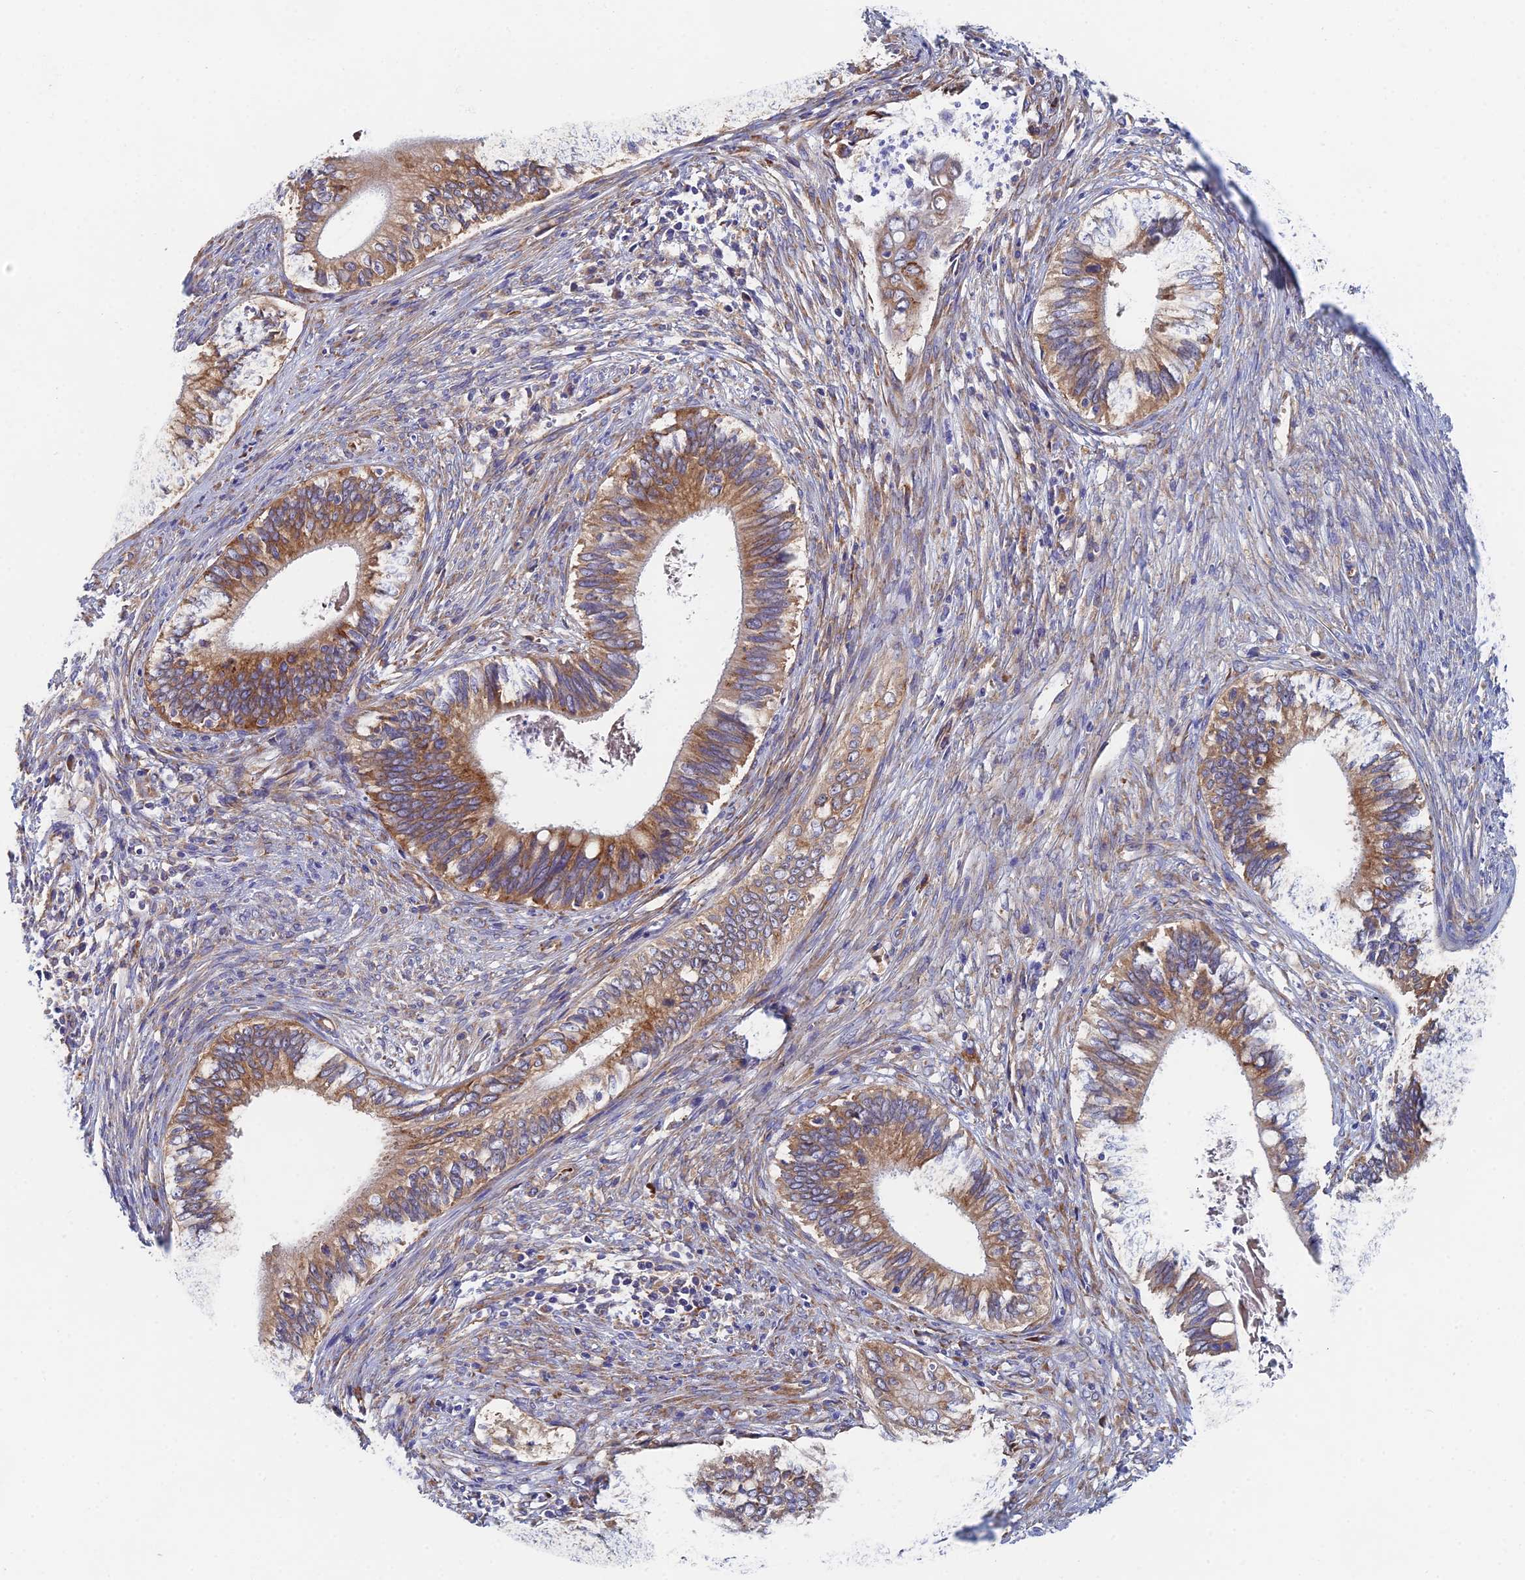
{"staining": {"intensity": "moderate", "quantity": ">75%", "location": "cytoplasmic/membranous"}, "tissue": "cervical cancer", "cell_type": "Tumor cells", "image_type": "cancer", "snomed": [{"axis": "morphology", "description": "Adenocarcinoma, NOS"}, {"axis": "topography", "description": "Cervix"}], "caption": "Immunohistochemical staining of cervical cancer displays medium levels of moderate cytoplasmic/membranous positivity in approximately >75% of tumor cells.", "gene": "ELOF1", "patient": {"sex": "female", "age": 42}}